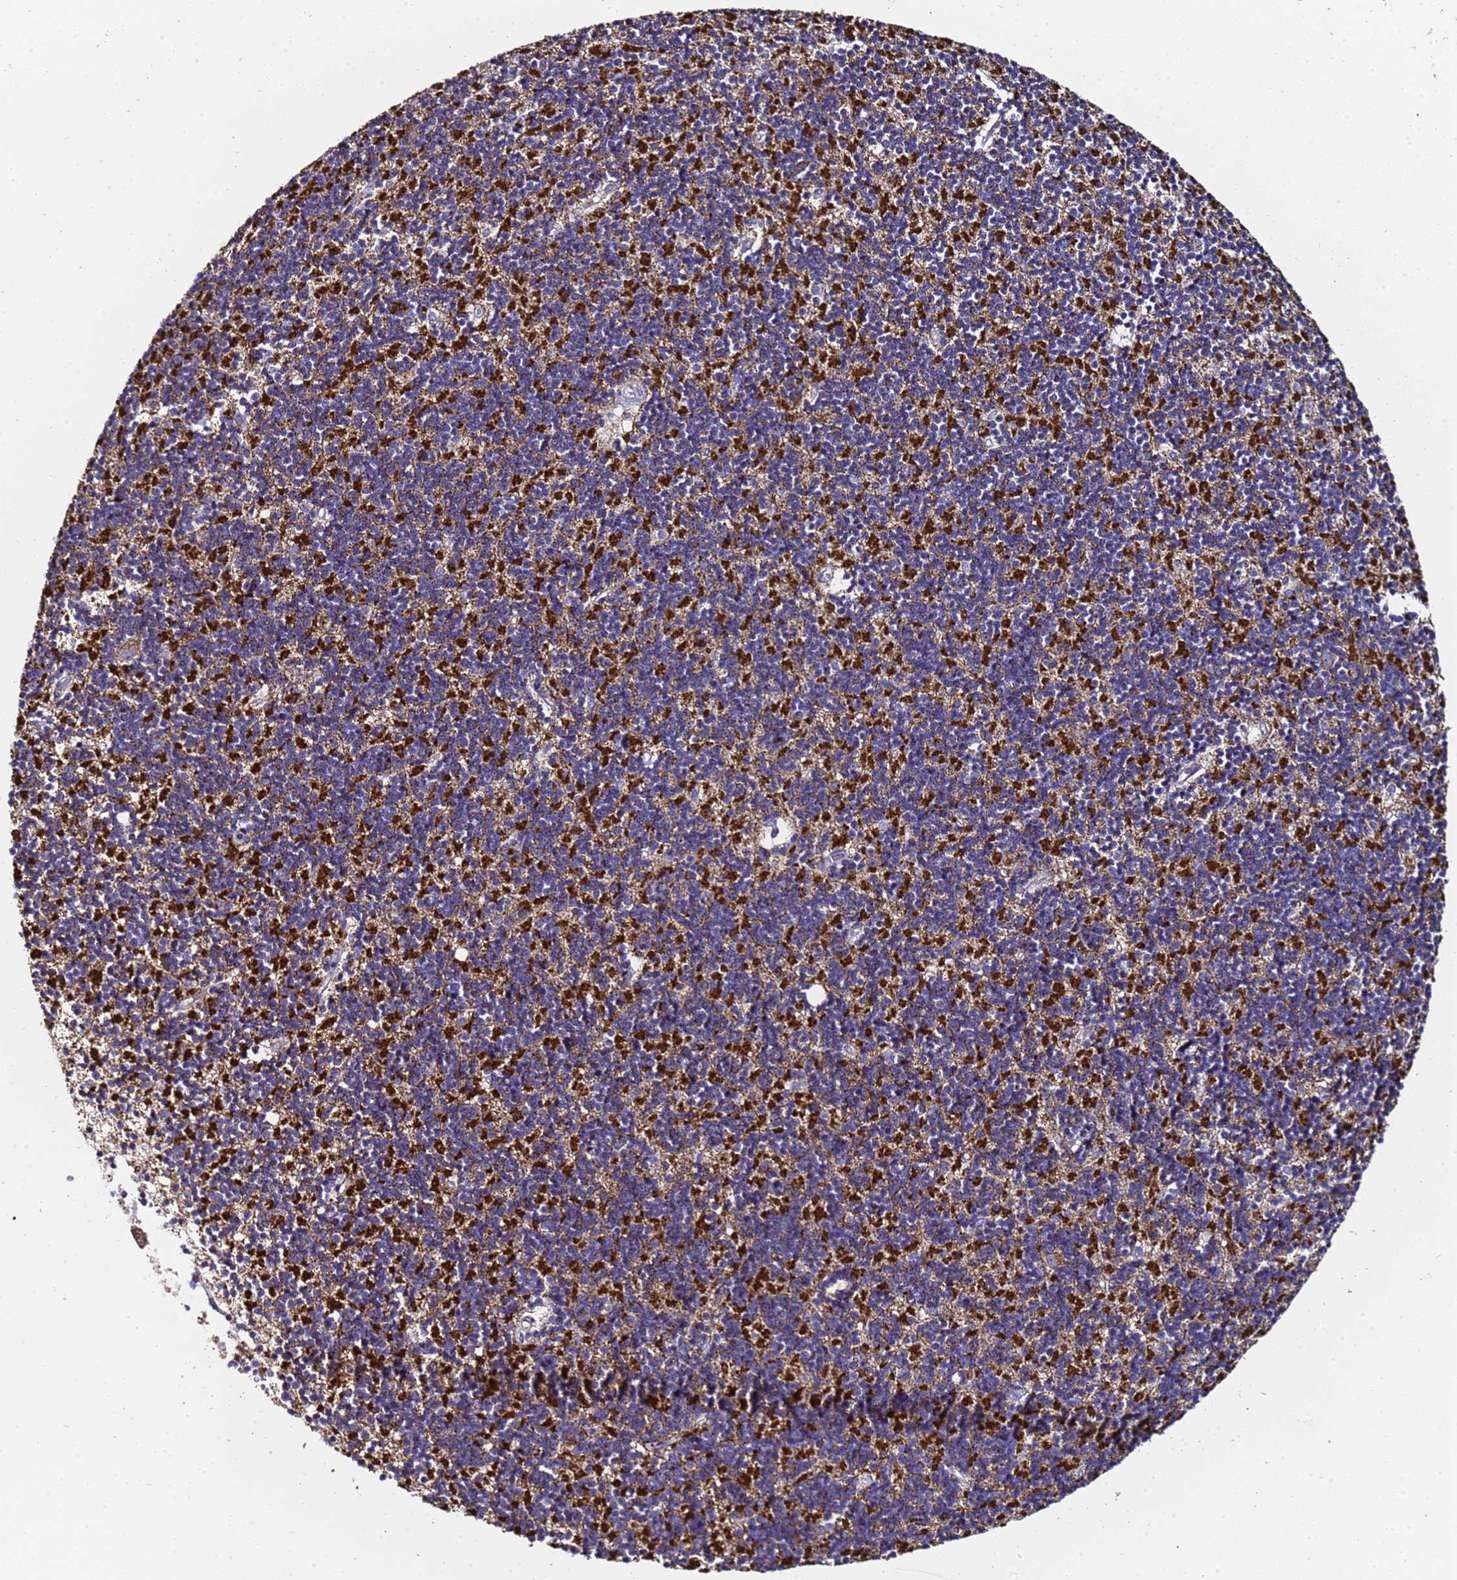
{"staining": {"intensity": "strong", "quantity": ">75%", "location": "cytoplasmic/membranous"}, "tissue": "cerebellum", "cell_type": "Cells in granular layer", "image_type": "normal", "snomed": [{"axis": "morphology", "description": "Normal tissue, NOS"}, {"axis": "topography", "description": "Cerebellum"}], "caption": "Human cerebellum stained with a brown dye displays strong cytoplasmic/membranous positive positivity in about >75% of cells in granular layer.", "gene": "MRPS12", "patient": {"sex": "male", "age": 54}}